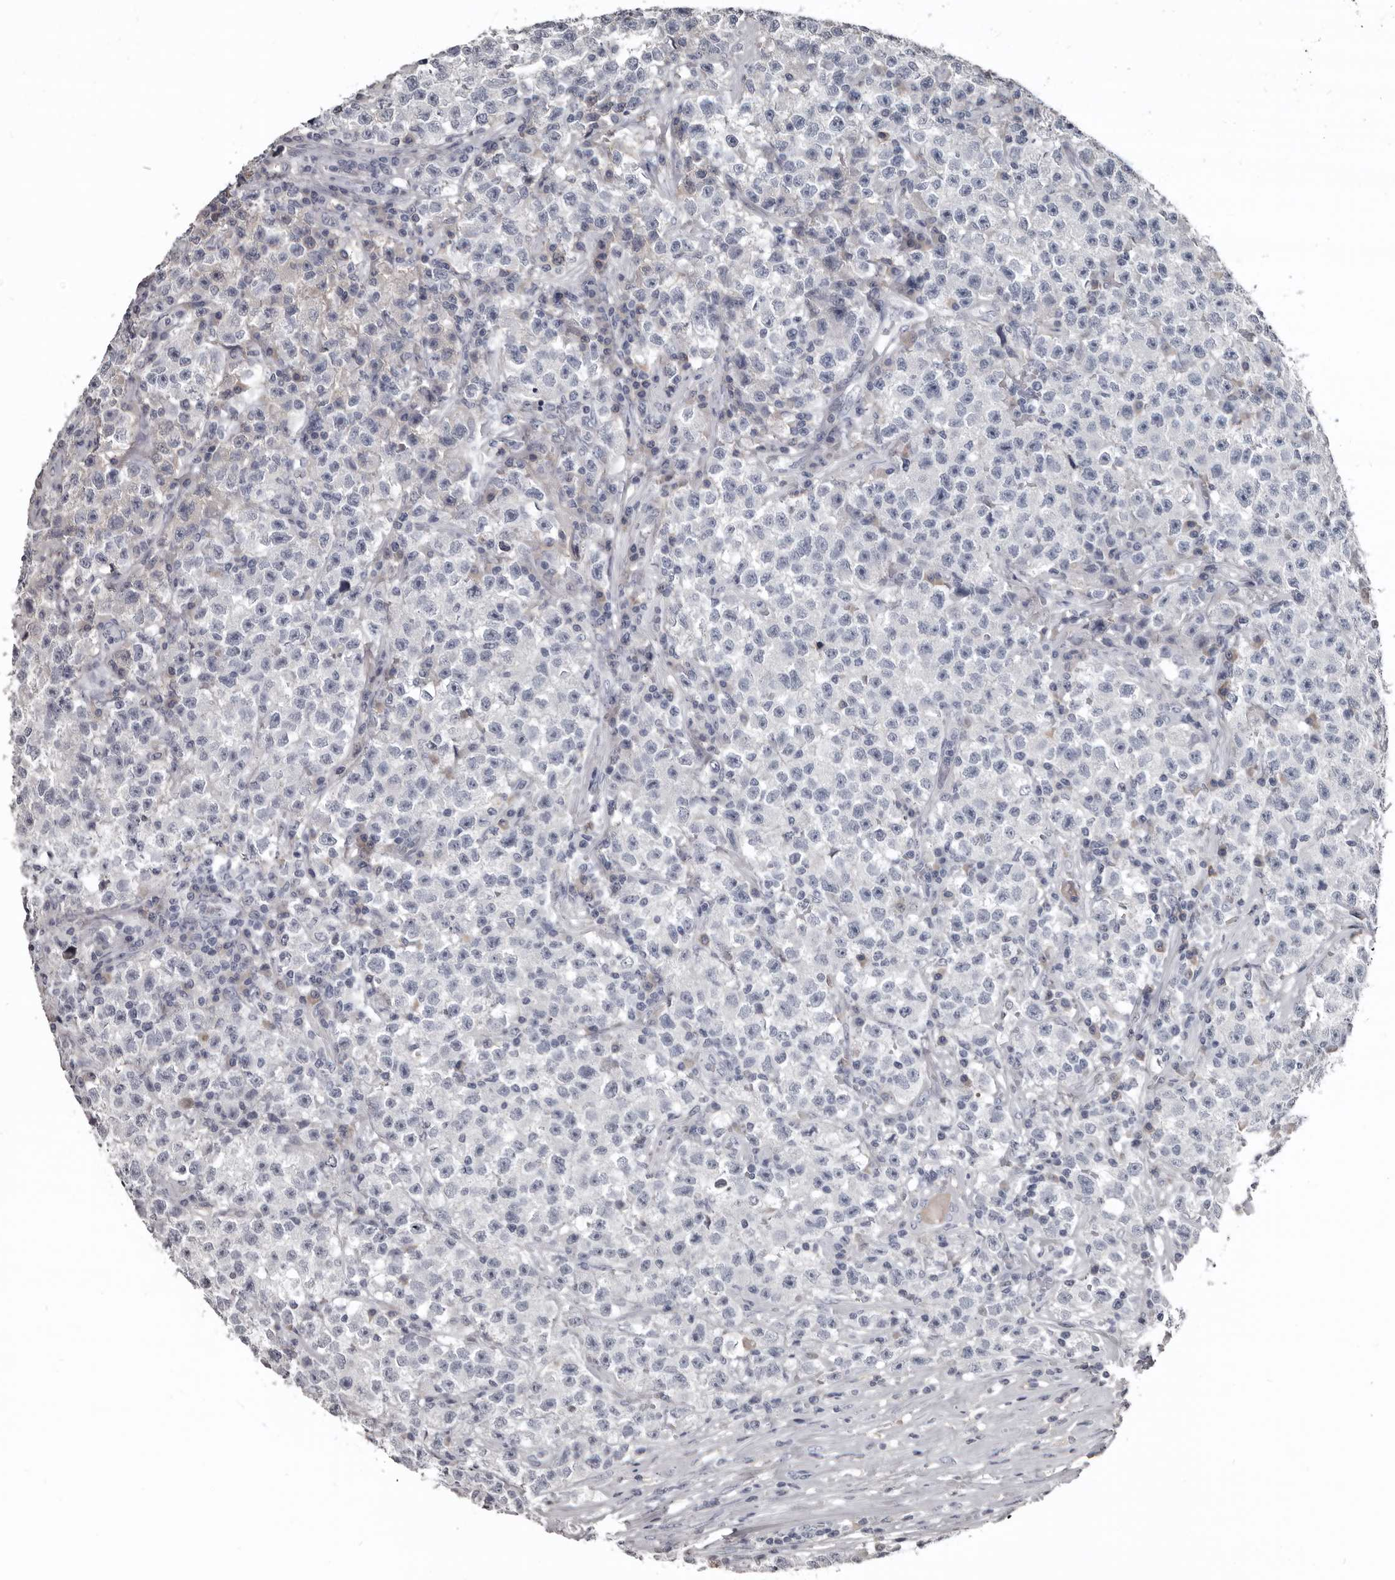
{"staining": {"intensity": "weak", "quantity": "<25%", "location": "cytoplasmic/membranous"}, "tissue": "testis cancer", "cell_type": "Tumor cells", "image_type": "cancer", "snomed": [{"axis": "morphology", "description": "Seminoma, NOS"}, {"axis": "topography", "description": "Testis"}], "caption": "DAB (3,3'-diaminobenzidine) immunohistochemical staining of human testis cancer (seminoma) displays no significant staining in tumor cells. (DAB (3,3'-diaminobenzidine) IHC with hematoxylin counter stain).", "gene": "GREB1", "patient": {"sex": "male", "age": 22}}